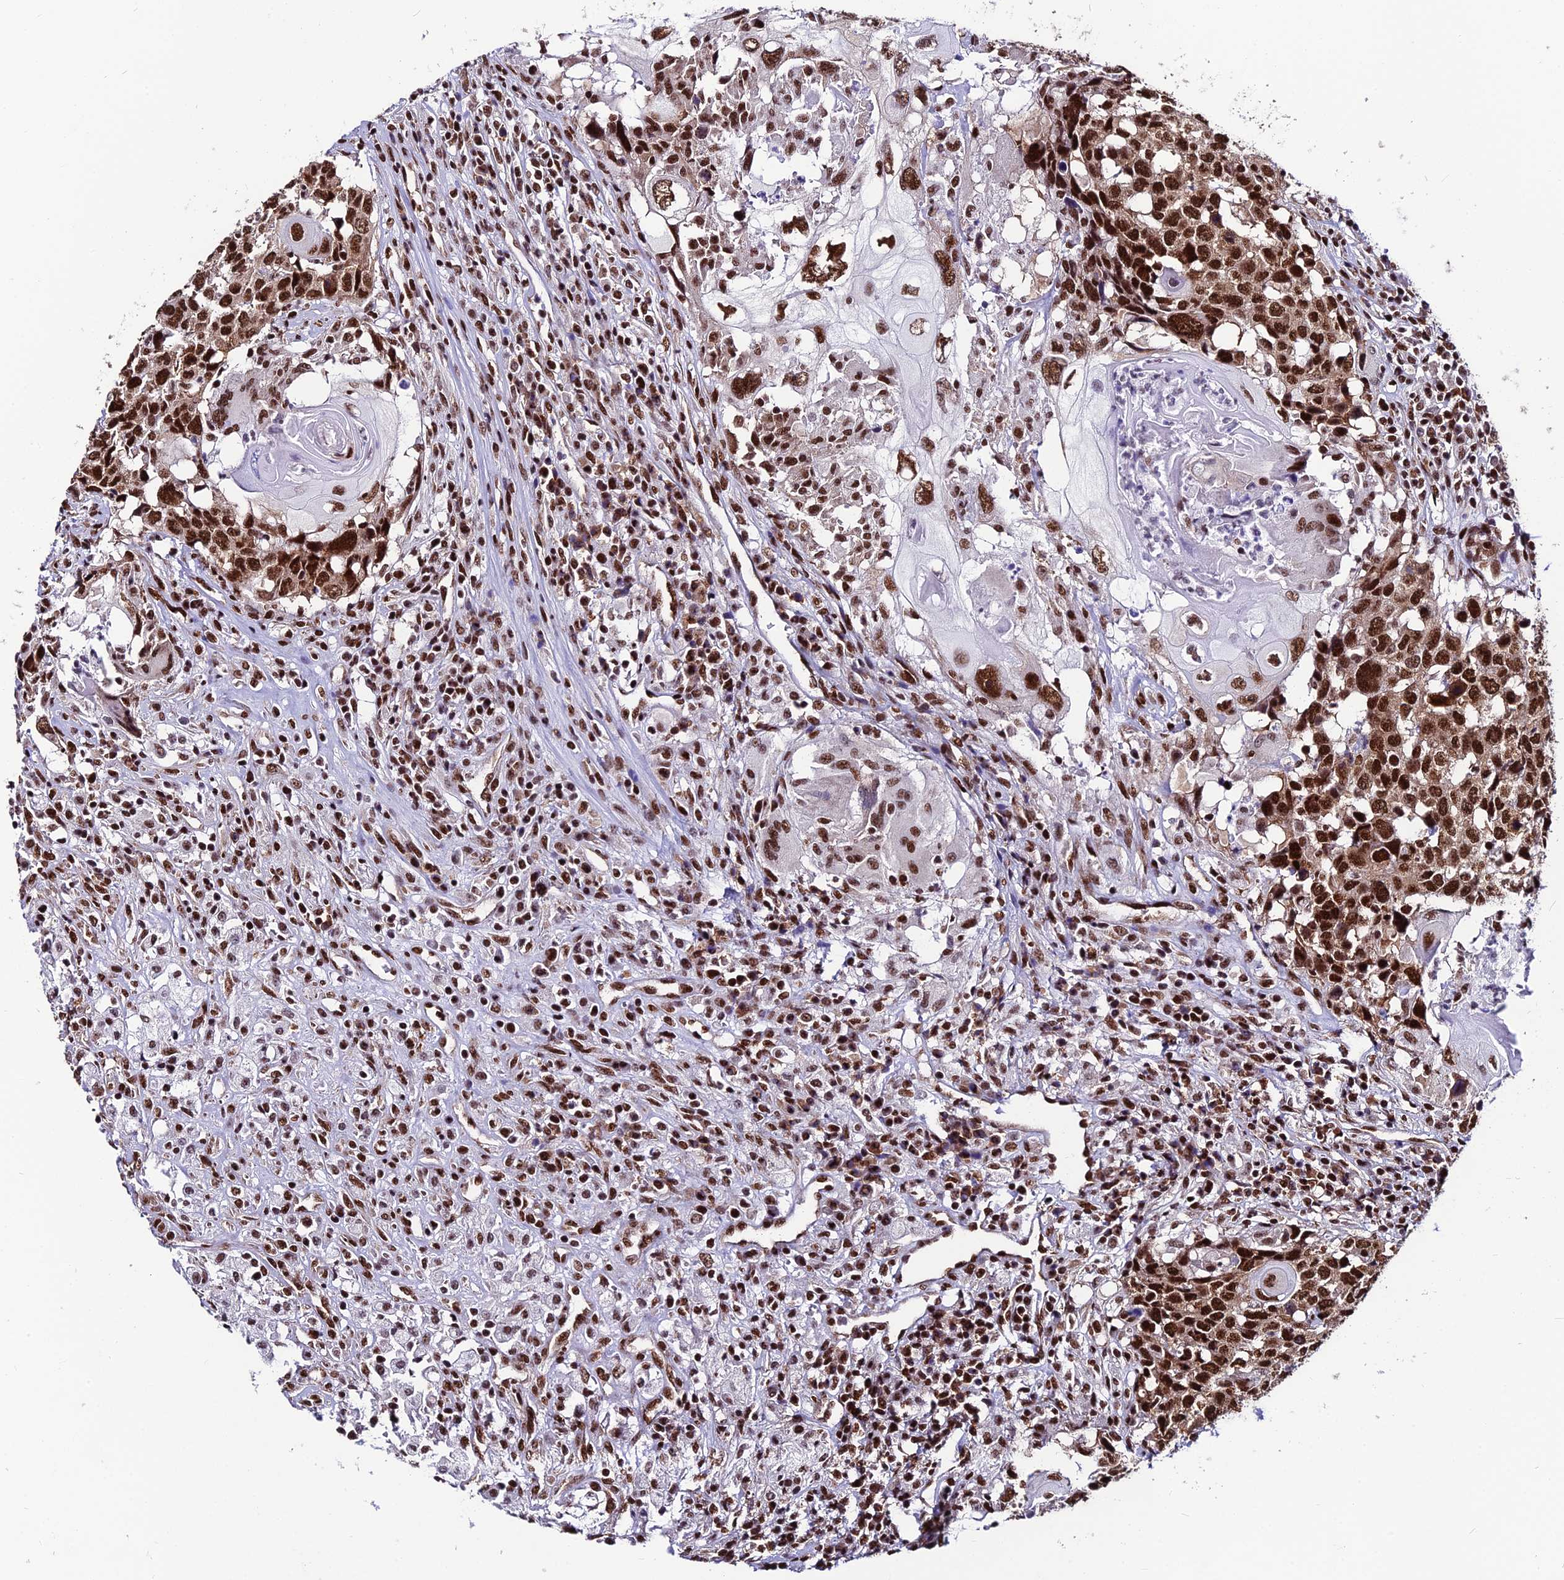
{"staining": {"intensity": "strong", "quantity": ">75%", "location": "nuclear"}, "tissue": "head and neck cancer", "cell_type": "Tumor cells", "image_type": "cancer", "snomed": [{"axis": "morphology", "description": "Squamous cell carcinoma, NOS"}, {"axis": "topography", "description": "Head-Neck"}], "caption": "Head and neck squamous cell carcinoma stained for a protein (brown) shows strong nuclear positive expression in about >75% of tumor cells.", "gene": "HNRNPH1", "patient": {"sex": "male", "age": 66}}